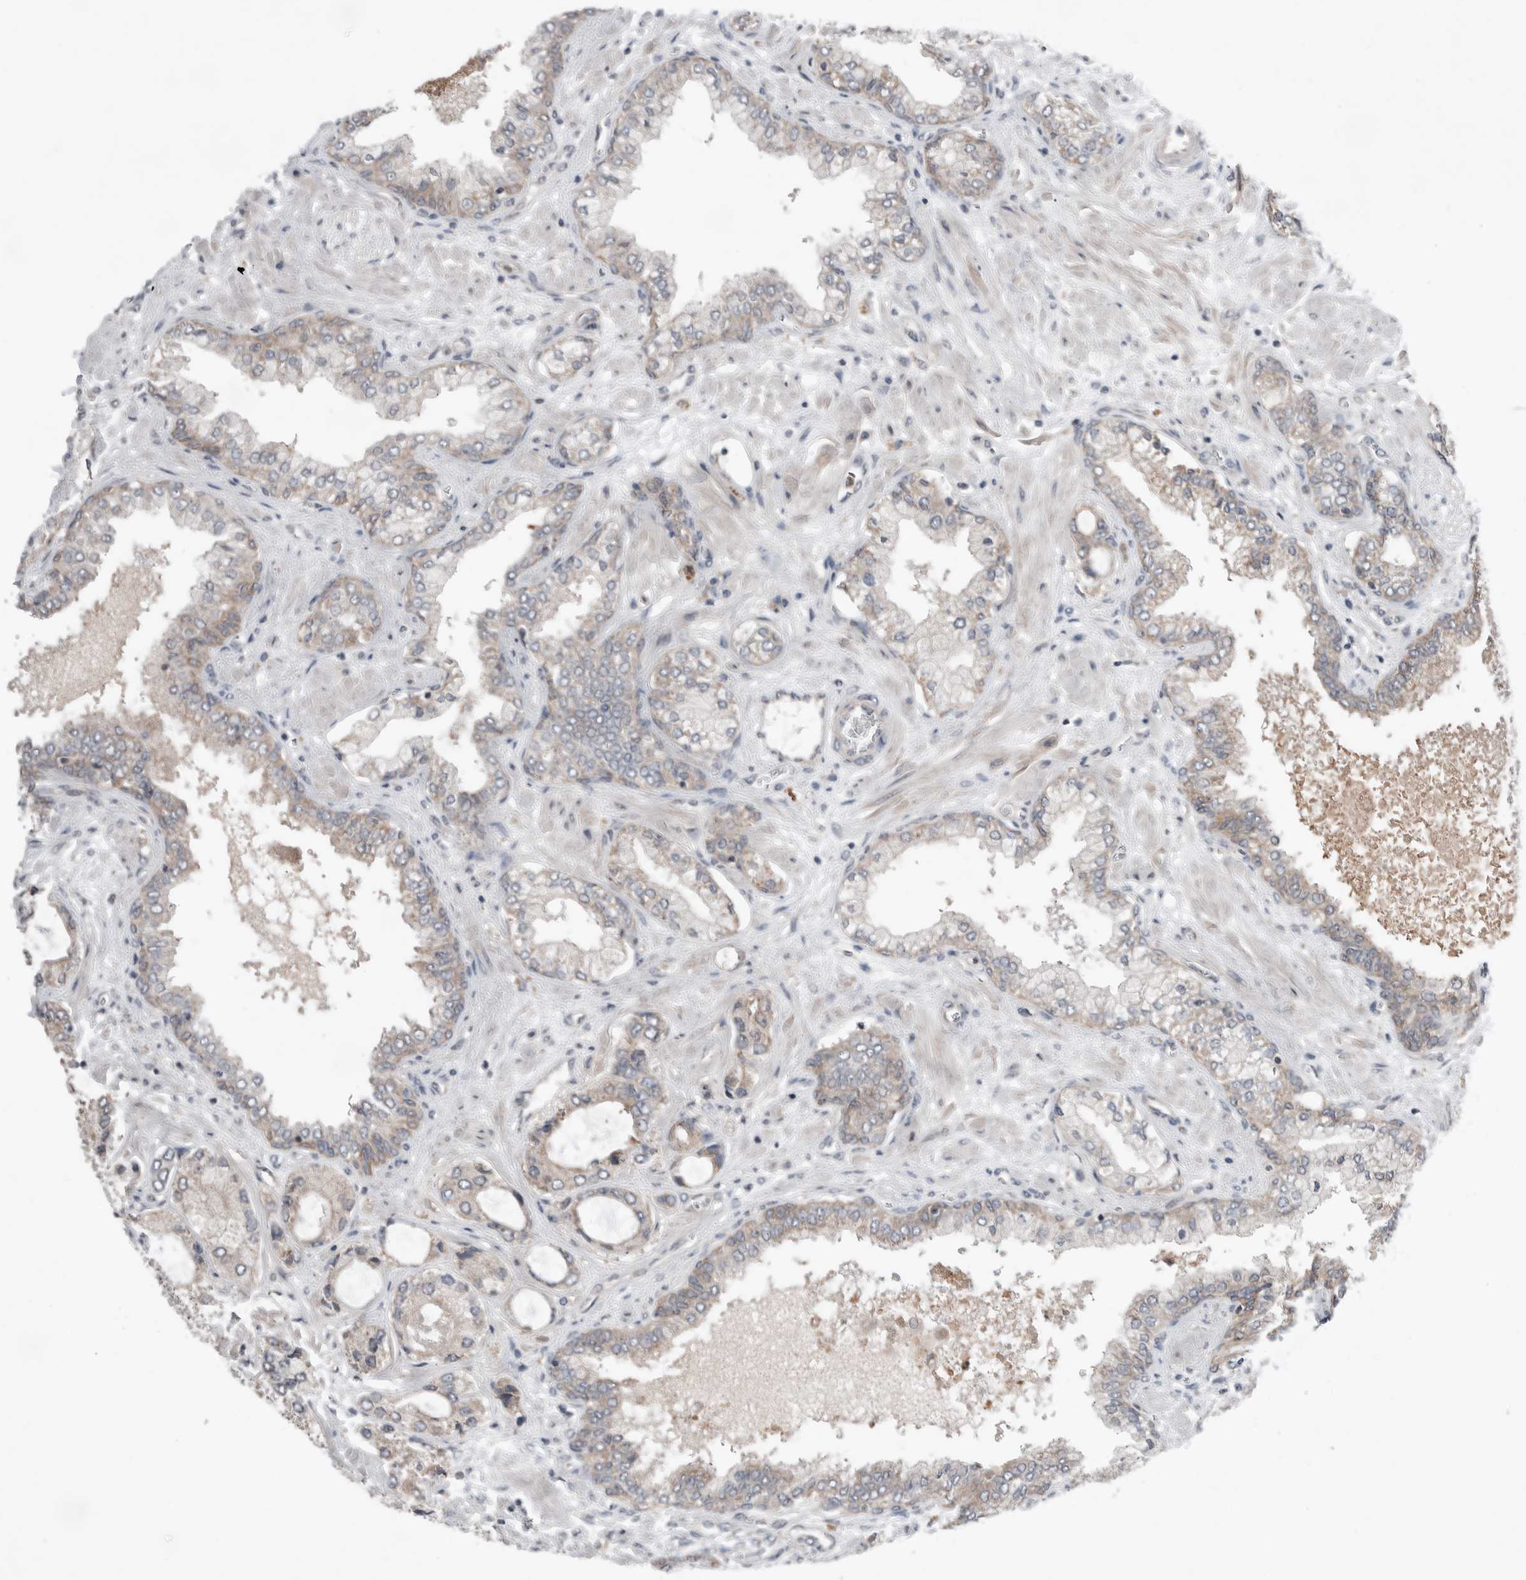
{"staining": {"intensity": "weak", "quantity": "25%-75%", "location": "cytoplasmic/membranous"}, "tissue": "prostate cancer", "cell_type": "Tumor cells", "image_type": "cancer", "snomed": [{"axis": "morphology", "description": "Normal tissue, NOS"}, {"axis": "morphology", "description": "Adenocarcinoma, High grade"}, {"axis": "topography", "description": "Prostate"}, {"axis": "topography", "description": "Peripheral nerve tissue"}], "caption": "This is a histology image of immunohistochemistry staining of high-grade adenocarcinoma (prostate), which shows weak positivity in the cytoplasmic/membranous of tumor cells.", "gene": "NTAQ1", "patient": {"sex": "male", "age": 59}}